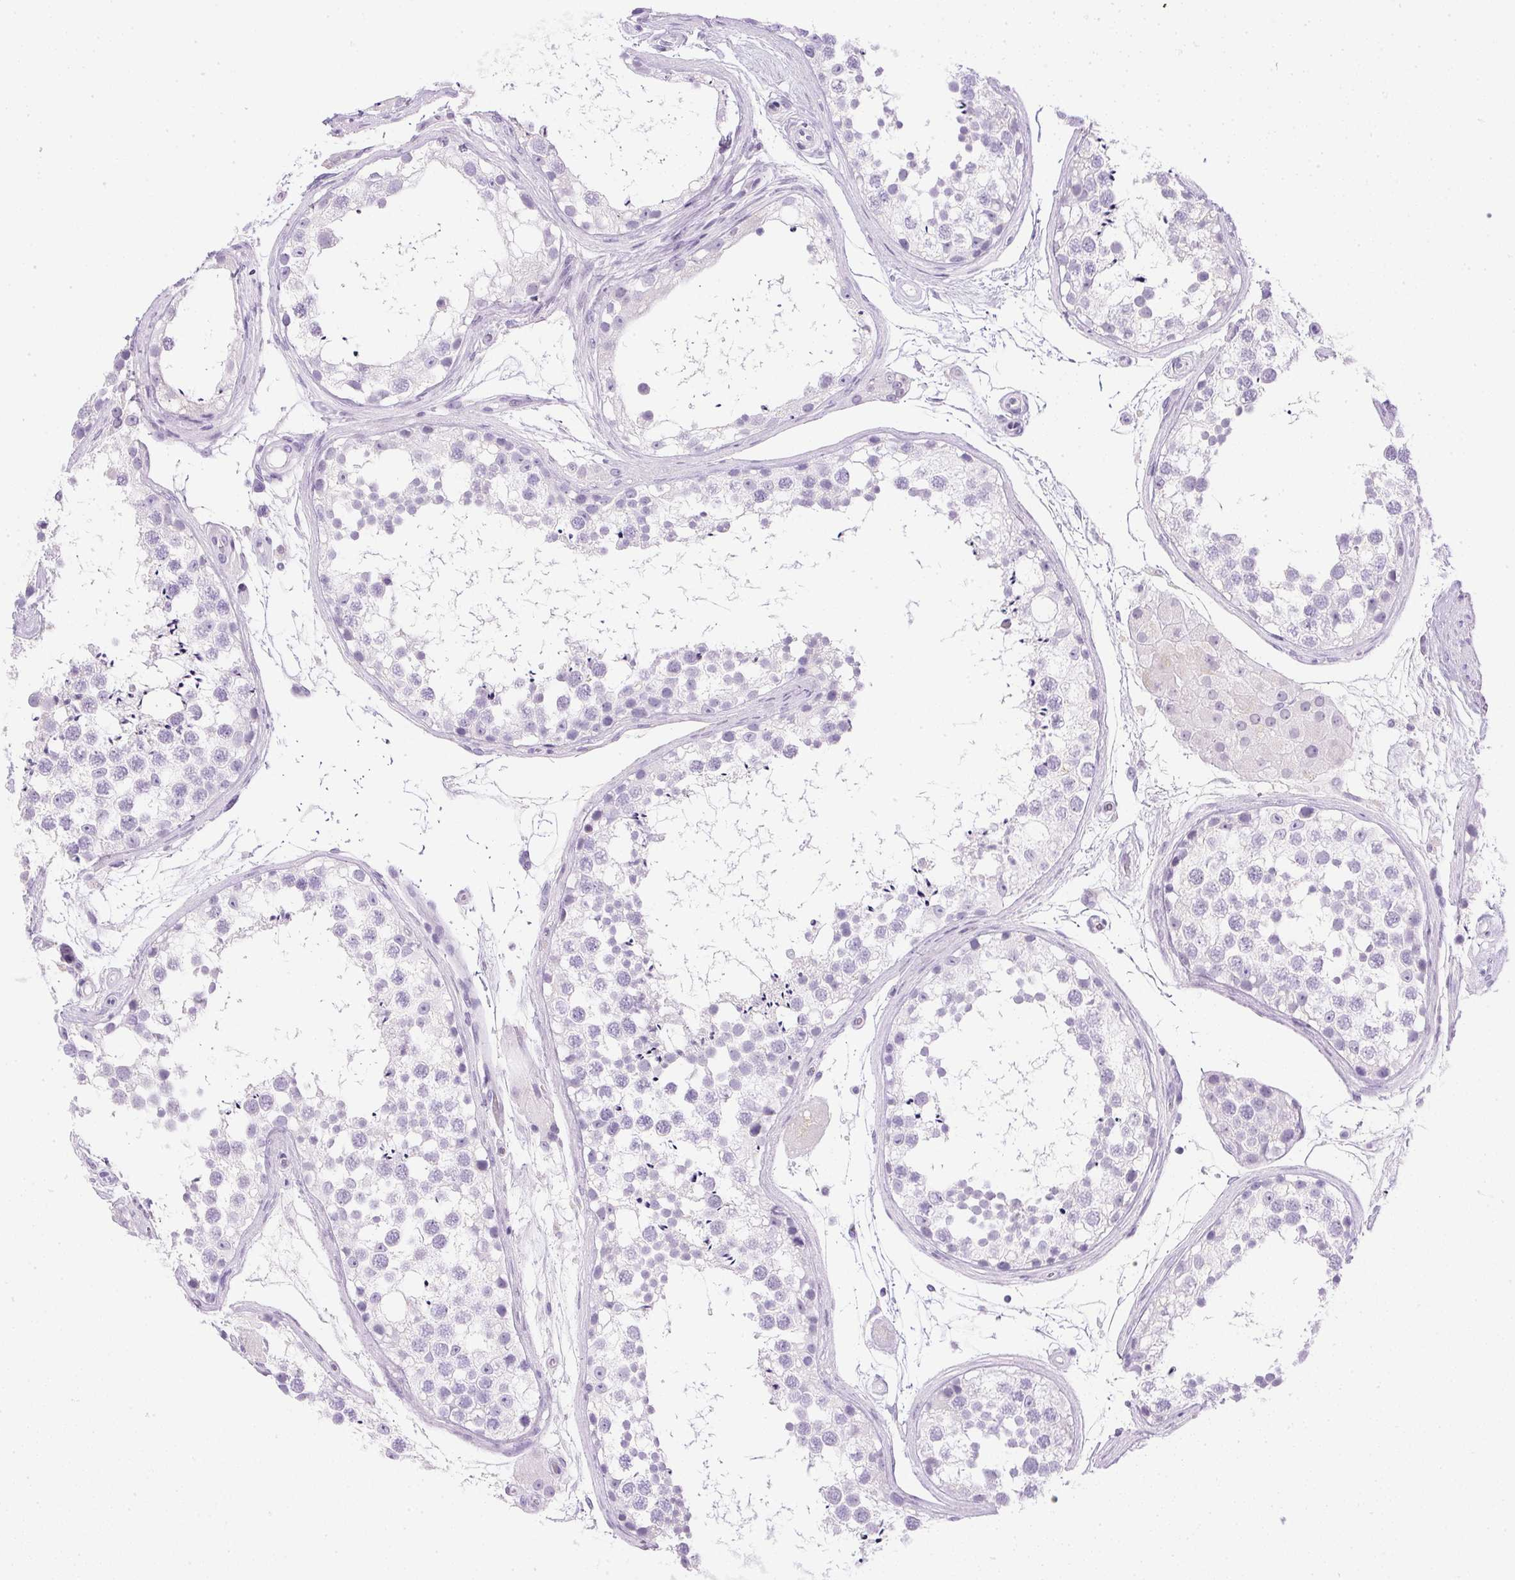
{"staining": {"intensity": "negative", "quantity": "none", "location": "none"}, "tissue": "testis", "cell_type": "Cells in seminiferous ducts", "image_type": "normal", "snomed": [{"axis": "morphology", "description": "Normal tissue, NOS"}, {"axis": "morphology", "description": "Seminoma, NOS"}, {"axis": "topography", "description": "Testis"}], "caption": "Immunohistochemistry of unremarkable human testis shows no expression in cells in seminiferous ducts.", "gene": "CPB1", "patient": {"sex": "male", "age": 65}}